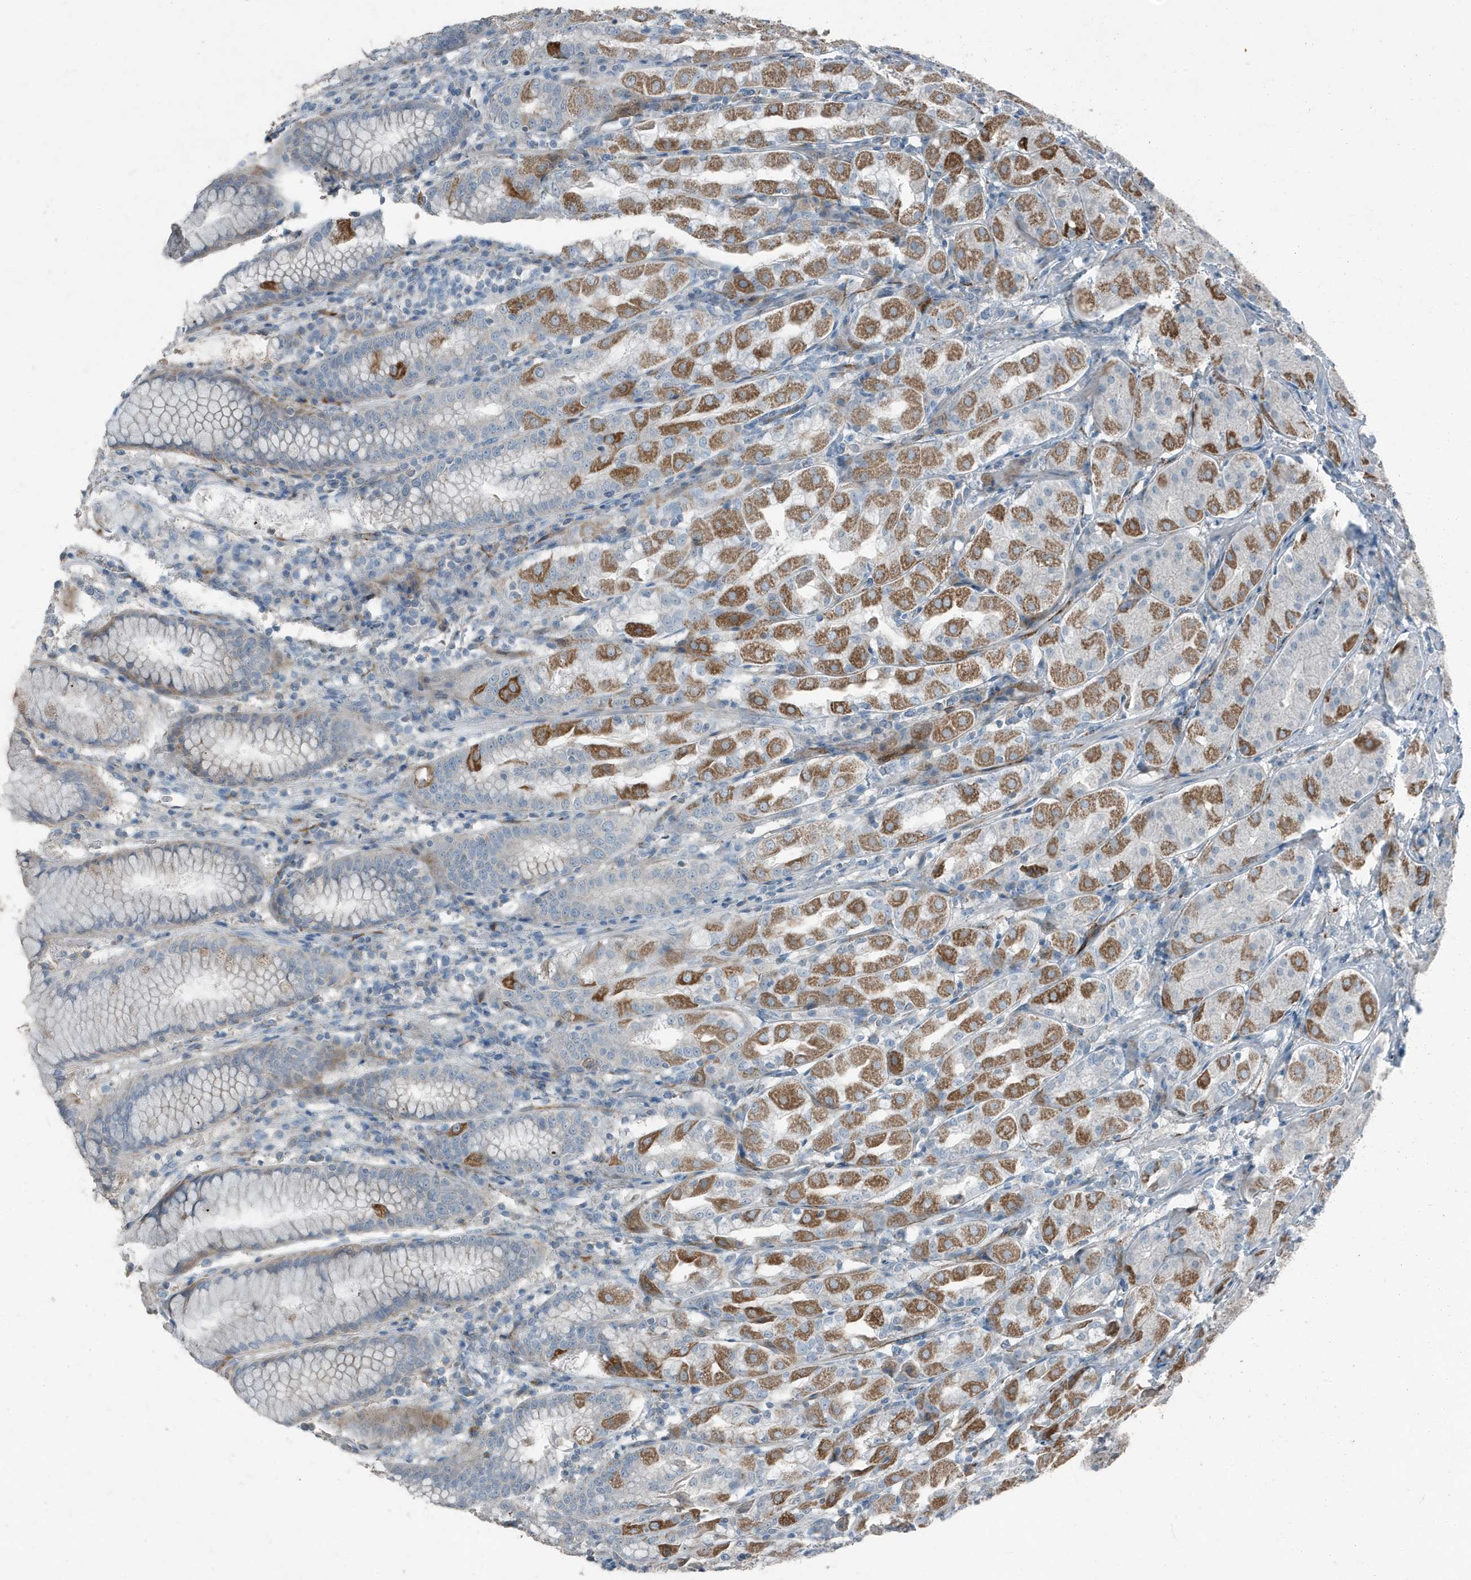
{"staining": {"intensity": "moderate", "quantity": "<25%", "location": "cytoplasmic/membranous"}, "tissue": "stomach", "cell_type": "Glandular cells", "image_type": "normal", "snomed": [{"axis": "morphology", "description": "Normal tissue, NOS"}, {"axis": "topography", "description": "Stomach"}, {"axis": "topography", "description": "Stomach, lower"}], "caption": "High-magnification brightfield microscopy of benign stomach stained with DAB (brown) and counterstained with hematoxylin (blue). glandular cells exhibit moderate cytoplasmic/membranous positivity is identified in about<25% of cells. The staining is performed using DAB brown chromogen to label protein expression. The nuclei are counter-stained blue using hematoxylin.", "gene": "FAM162A", "patient": {"sex": "female", "age": 56}}